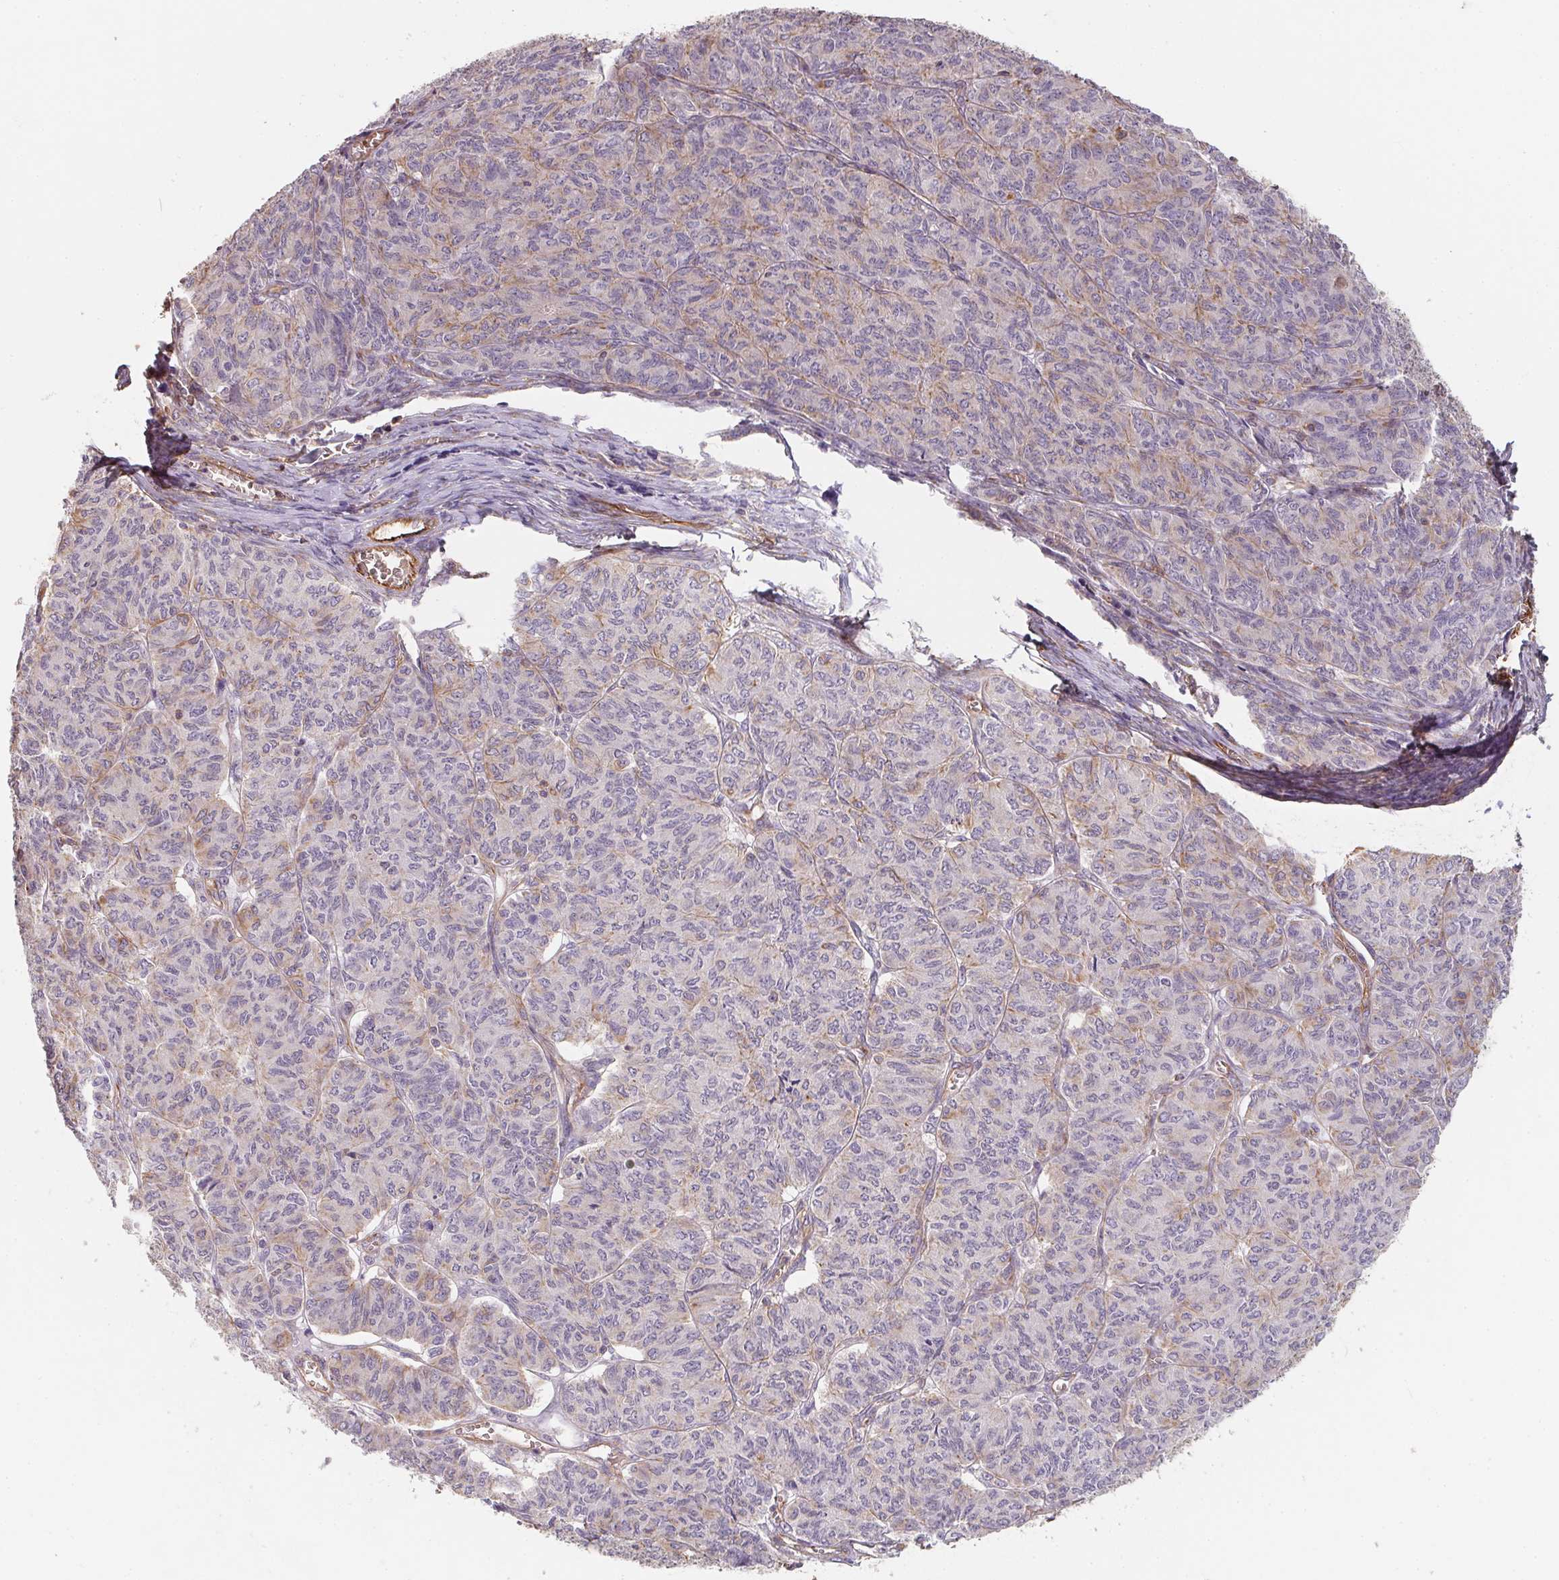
{"staining": {"intensity": "weak", "quantity": "<25%", "location": "cytoplasmic/membranous"}, "tissue": "ovarian cancer", "cell_type": "Tumor cells", "image_type": "cancer", "snomed": [{"axis": "morphology", "description": "Carcinoma, endometroid"}, {"axis": "topography", "description": "Ovary"}], "caption": "Immunohistochemical staining of endometroid carcinoma (ovarian) displays no significant expression in tumor cells.", "gene": "TBKBP1", "patient": {"sex": "female", "age": 80}}